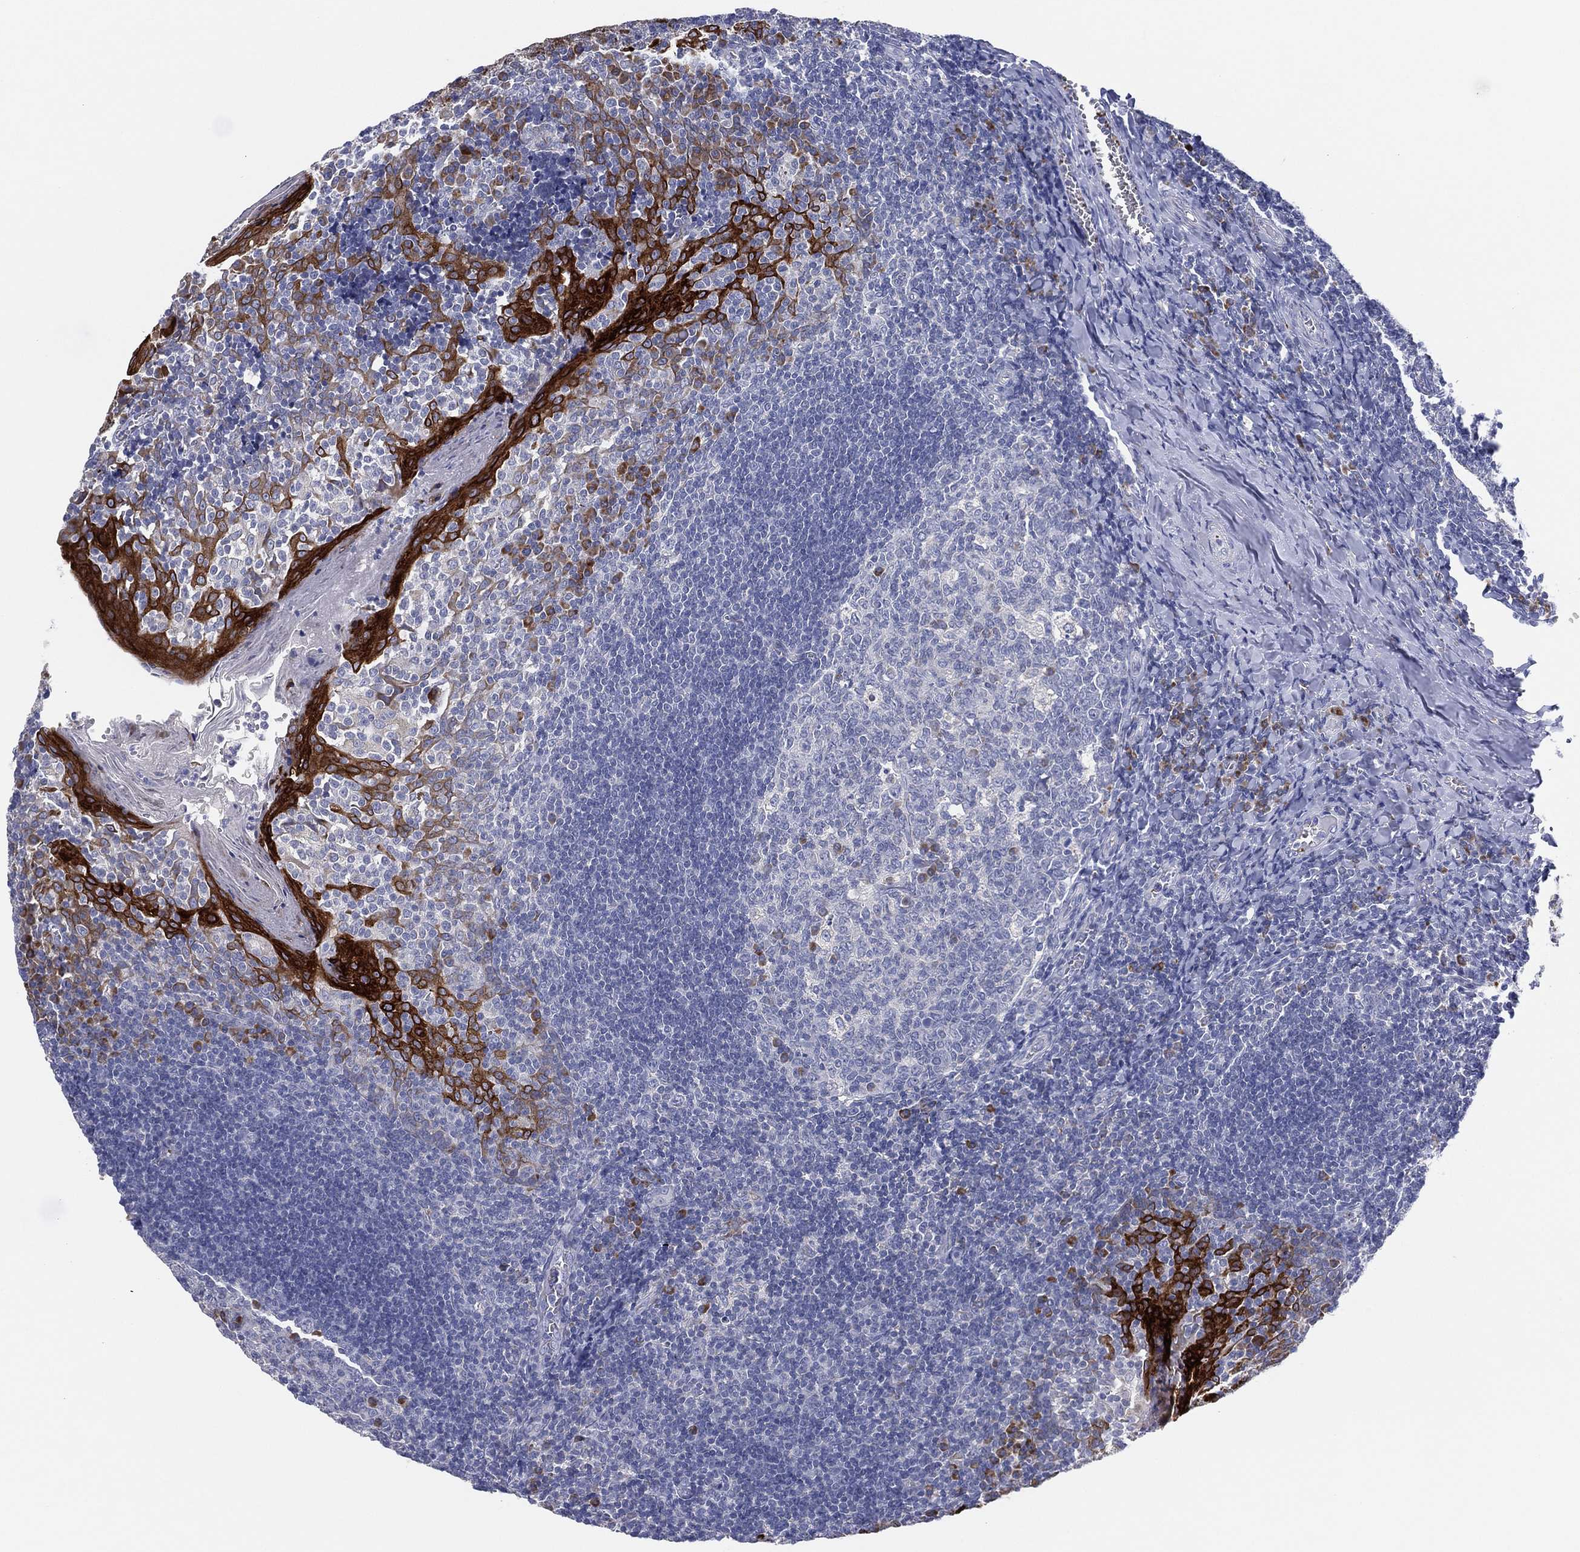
{"staining": {"intensity": "negative", "quantity": "none", "location": "none"}, "tissue": "tonsil", "cell_type": "Germinal center cells", "image_type": "normal", "snomed": [{"axis": "morphology", "description": "Normal tissue, NOS"}, {"axis": "topography", "description": "Tonsil"}], "caption": "This is a photomicrograph of immunohistochemistry staining of normal tonsil, which shows no positivity in germinal center cells.", "gene": "TMEM40", "patient": {"sex": "female", "age": 13}}